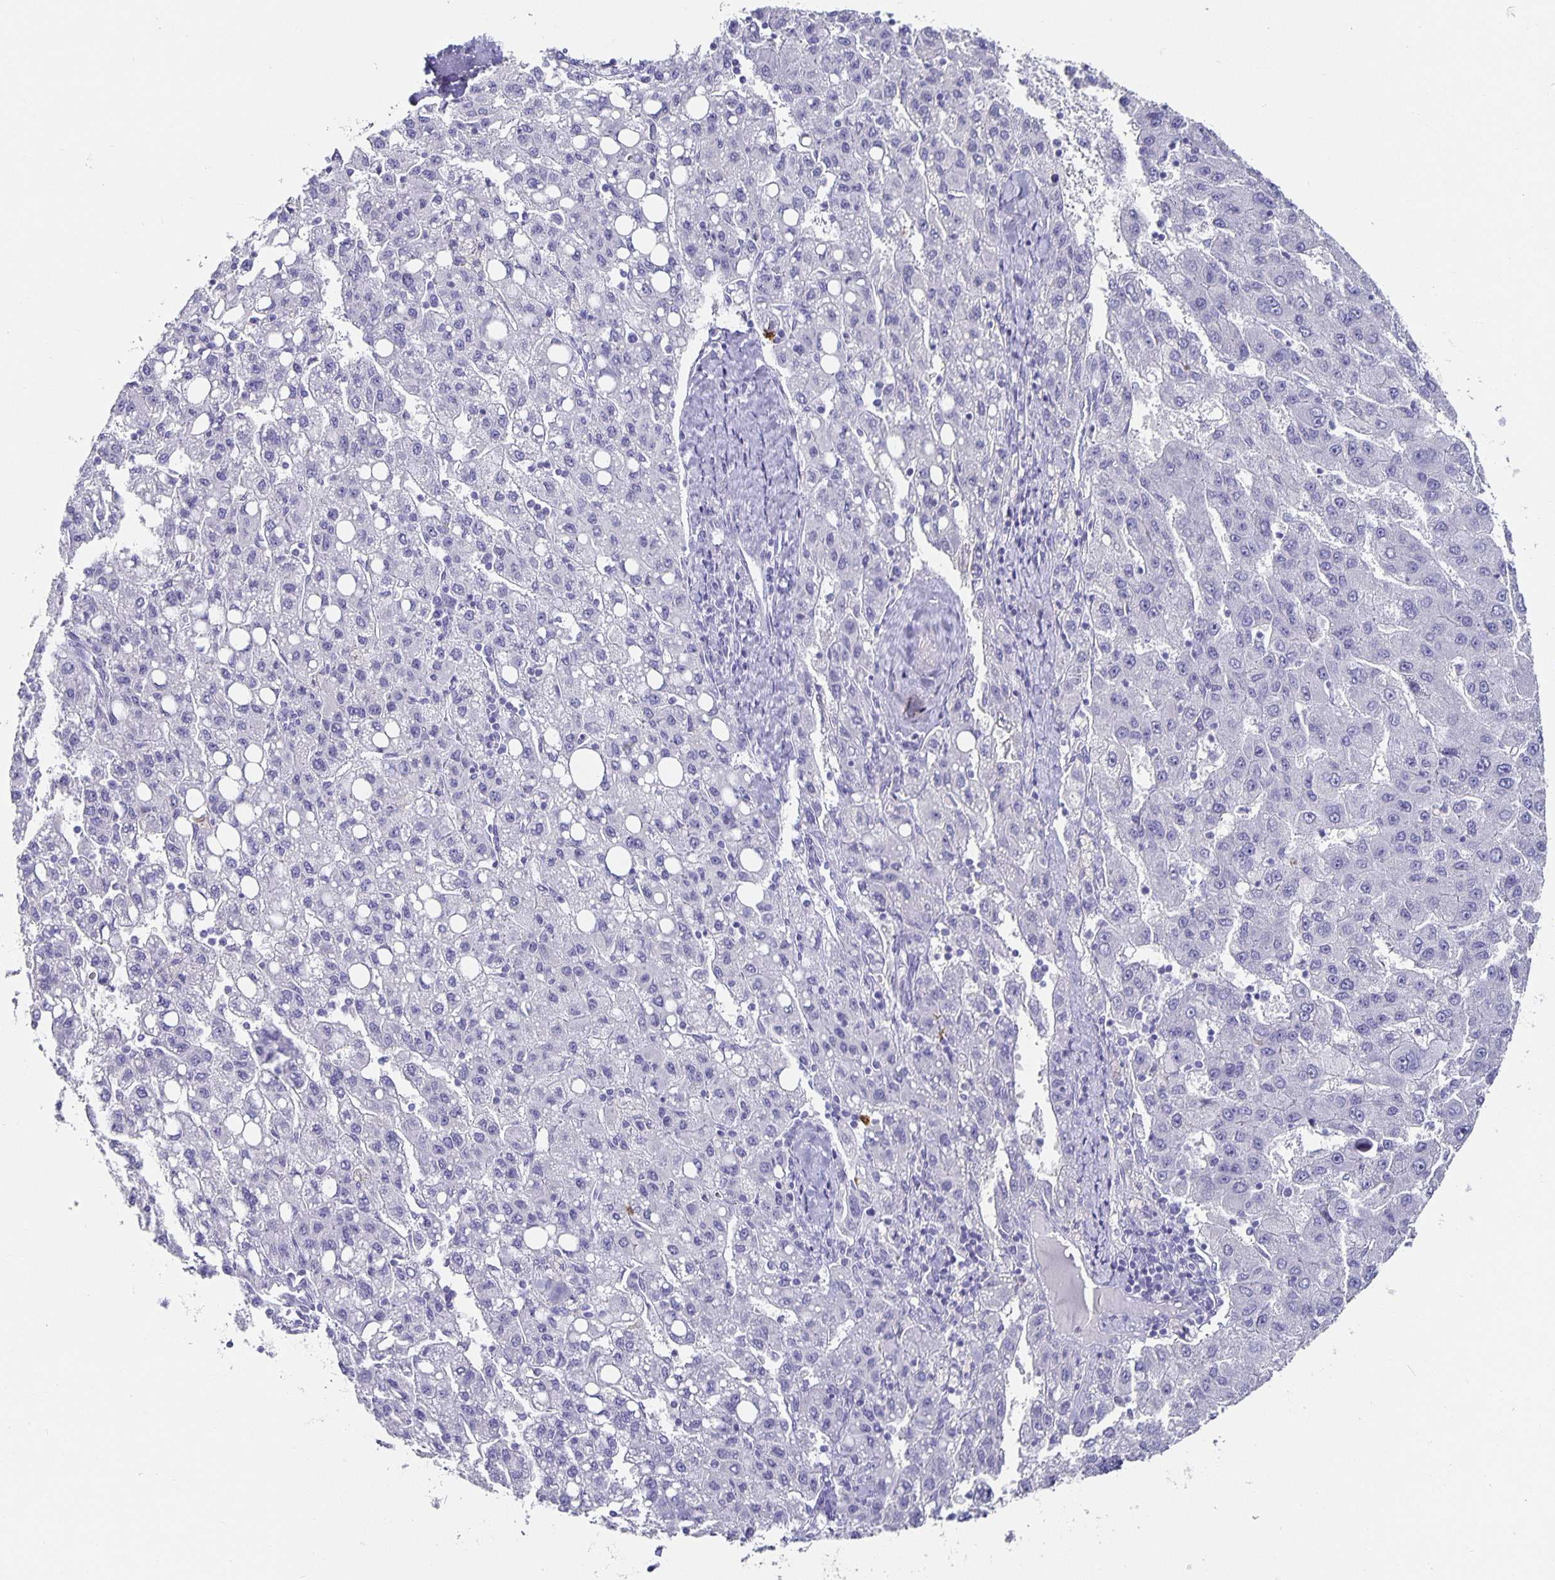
{"staining": {"intensity": "negative", "quantity": "none", "location": "none"}, "tissue": "liver cancer", "cell_type": "Tumor cells", "image_type": "cancer", "snomed": [{"axis": "morphology", "description": "Carcinoma, Hepatocellular, NOS"}, {"axis": "topography", "description": "Liver"}], "caption": "IHC histopathology image of neoplastic tissue: liver cancer stained with DAB exhibits no significant protein expression in tumor cells.", "gene": "CHGA", "patient": {"sex": "female", "age": 82}}